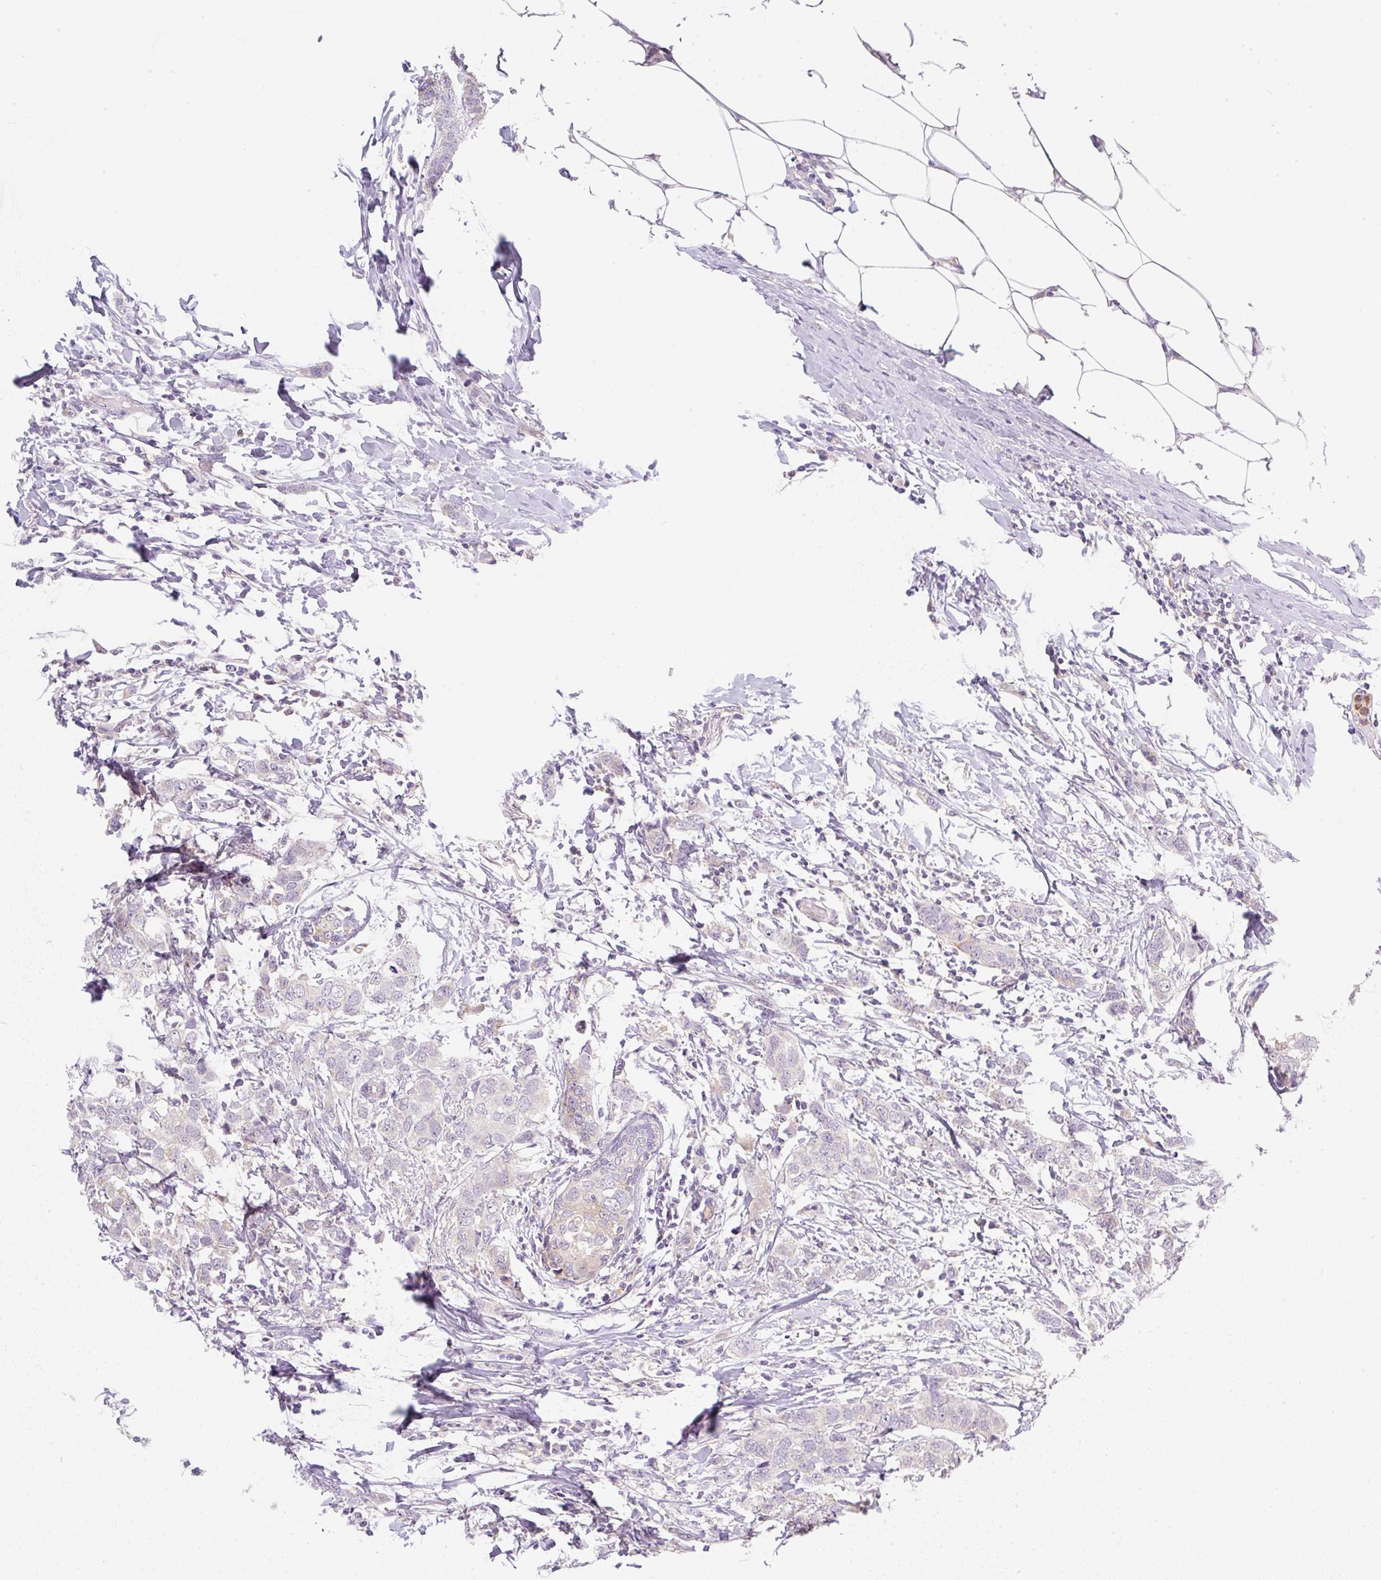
{"staining": {"intensity": "negative", "quantity": "none", "location": "none"}, "tissue": "breast cancer", "cell_type": "Tumor cells", "image_type": "cancer", "snomed": [{"axis": "morphology", "description": "Duct carcinoma"}, {"axis": "topography", "description": "Breast"}], "caption": "Immunohistochemical staining of human breast invasive ductal carcinoma demonstrates no significant positivity in tumor cells.", "gene": "OMA1", "patient": {"sex": "female", "age": 50}}